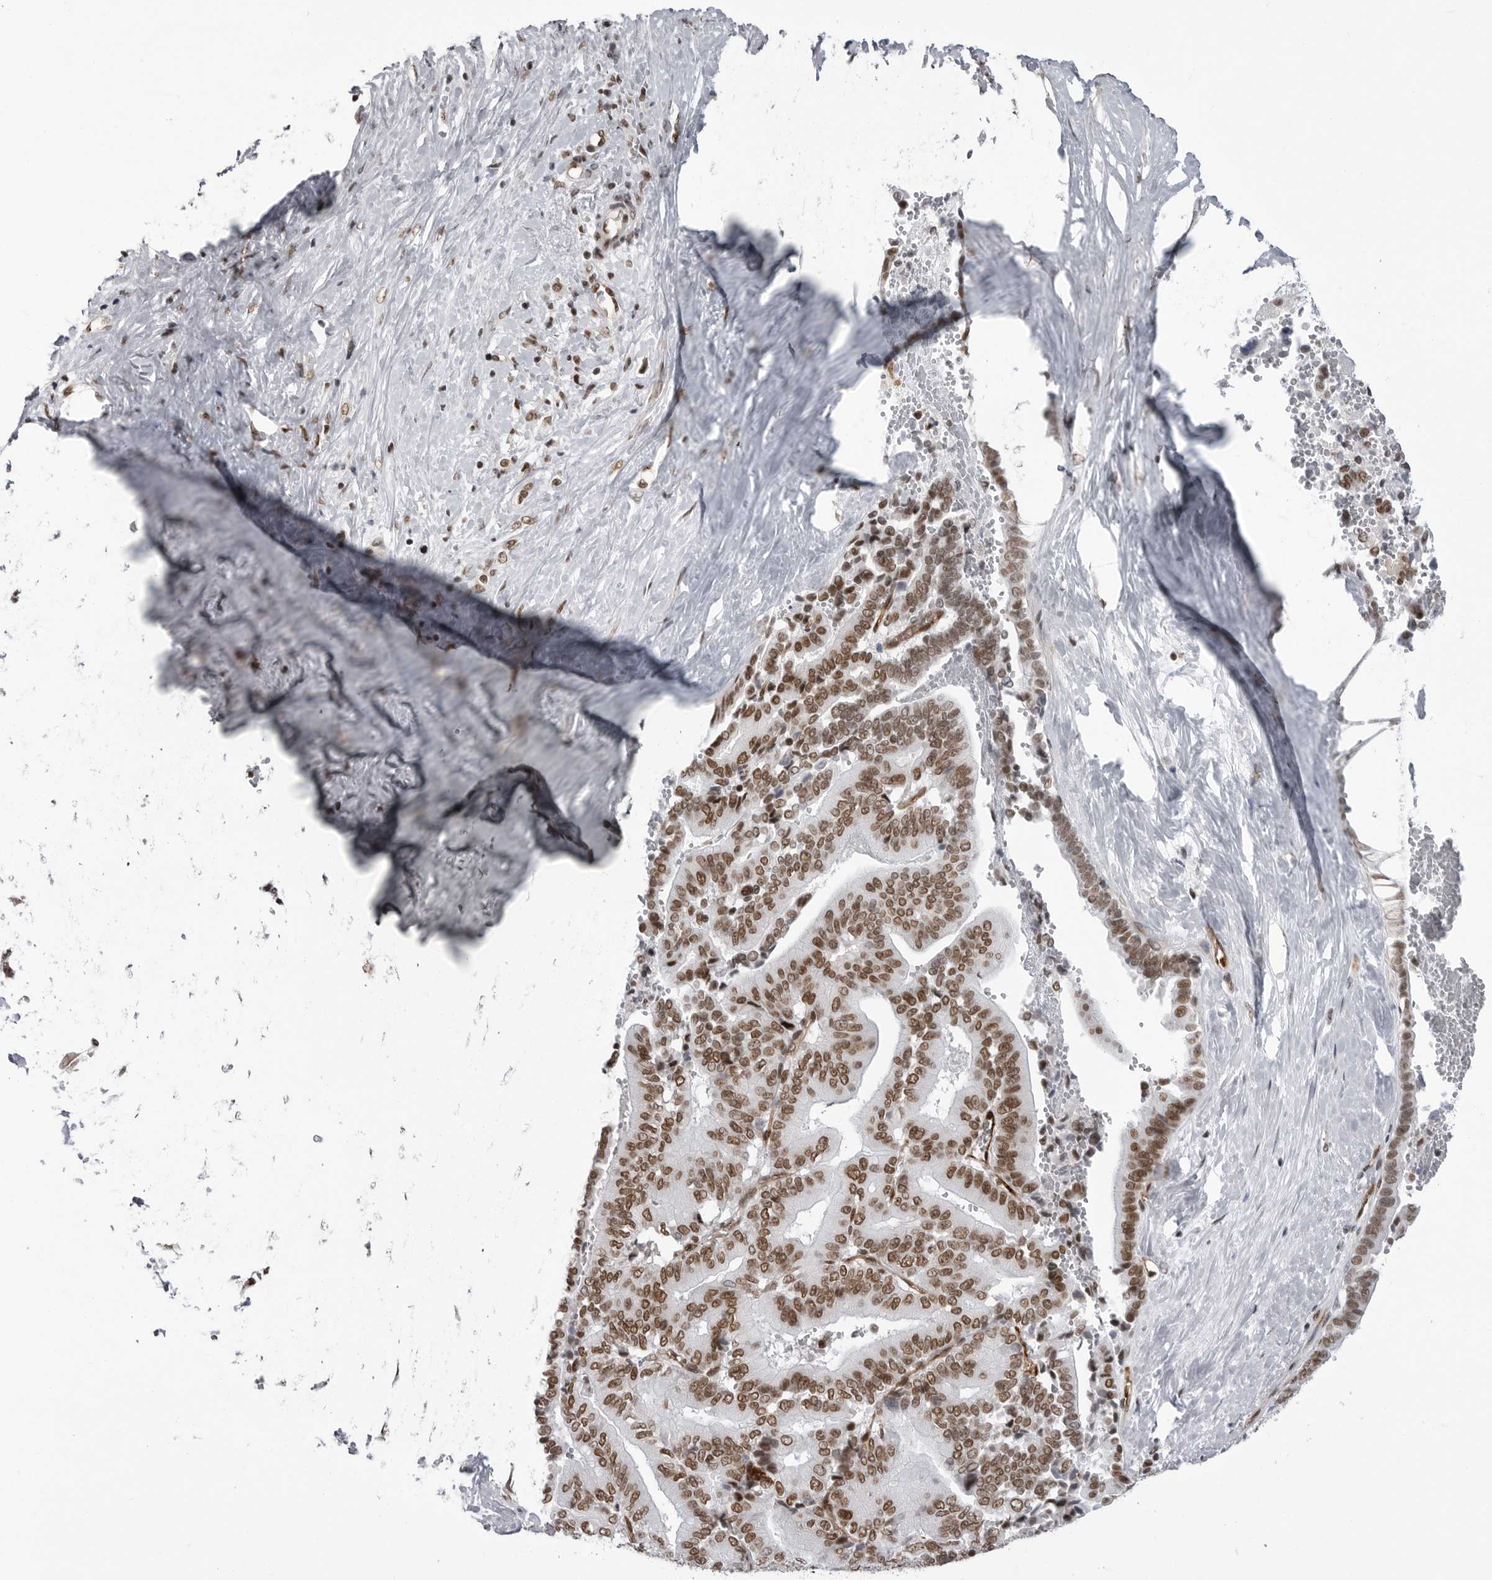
{"staining": {"intensity": "strong", "quantity": ">75%", "location": "nuclear"}, "tissue": "liver cancer", "cell_type": "Tumor cells", "image_type": "cancer", "snomed": [{"axis": "morphology", "description": "Cholangiocarcinoma"}, {"axis": "topography", "description": "Liver"}], "caption": "Immunohistochemical staining of cholangiocarcinoma (liver) reveals high levels of strong nuclear protein positivity in approximately >75% of tumor cells.", "gene": "RNF26", "patient": {"sex": "female", "age": 75}}